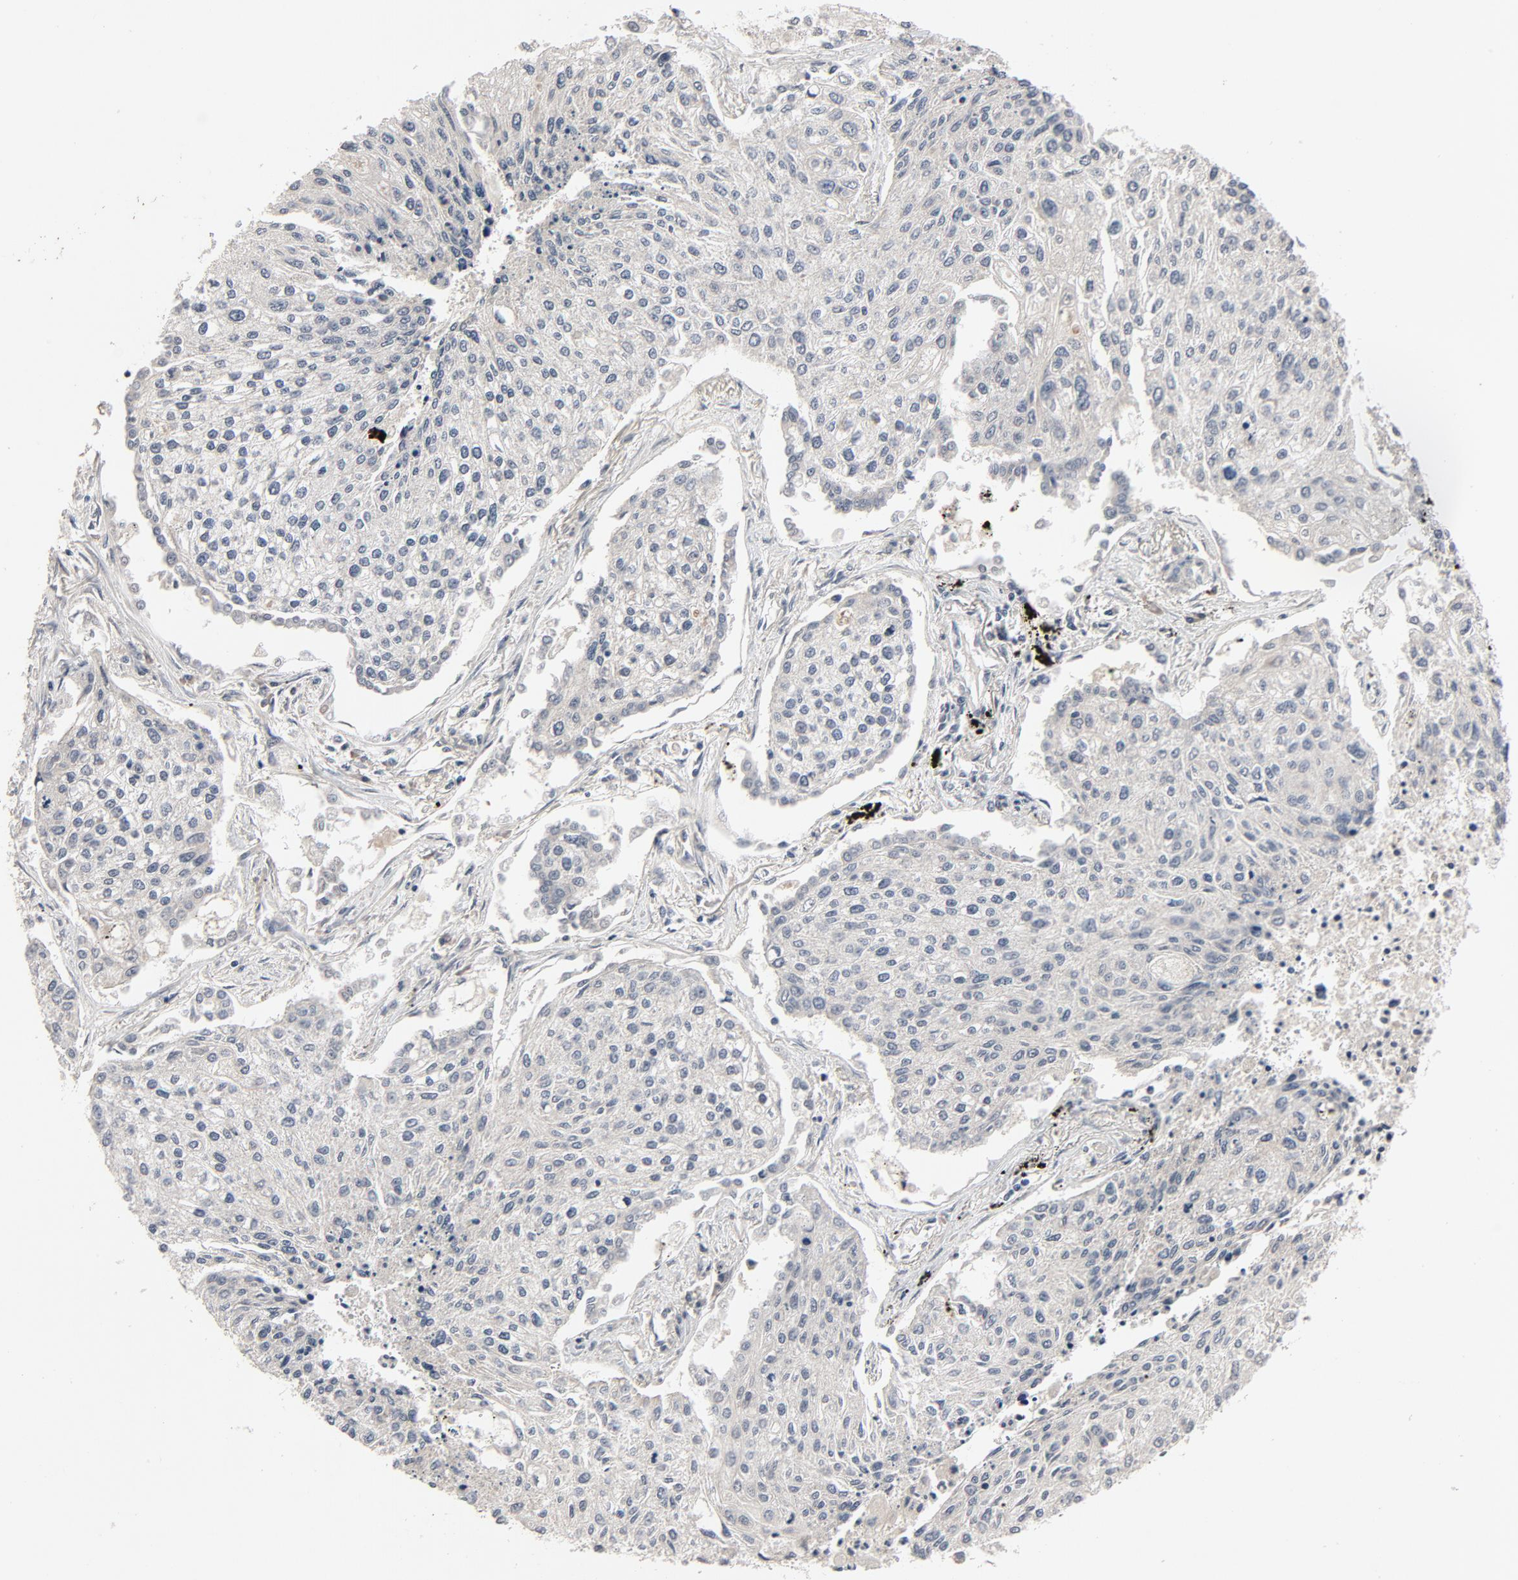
{"staining": {"intensity": "negative", "quantity": "none", "location": "none"}, "tissue": "lung cancer", "cell_type": "Tumor cells", "image_type": "cancer", "snomed": [{"axis": "morphology", "description": "Squamous cell carcinoma, NOS"}, {"axis": "topography", "description": "Lung"}], "caption": "Immunohistochemistry of lung cancer (squamous cell carcinoma) reveals no expression in tumor cells.", "gene": "MT3", "patient": {"sex": "male", "age": 75}}